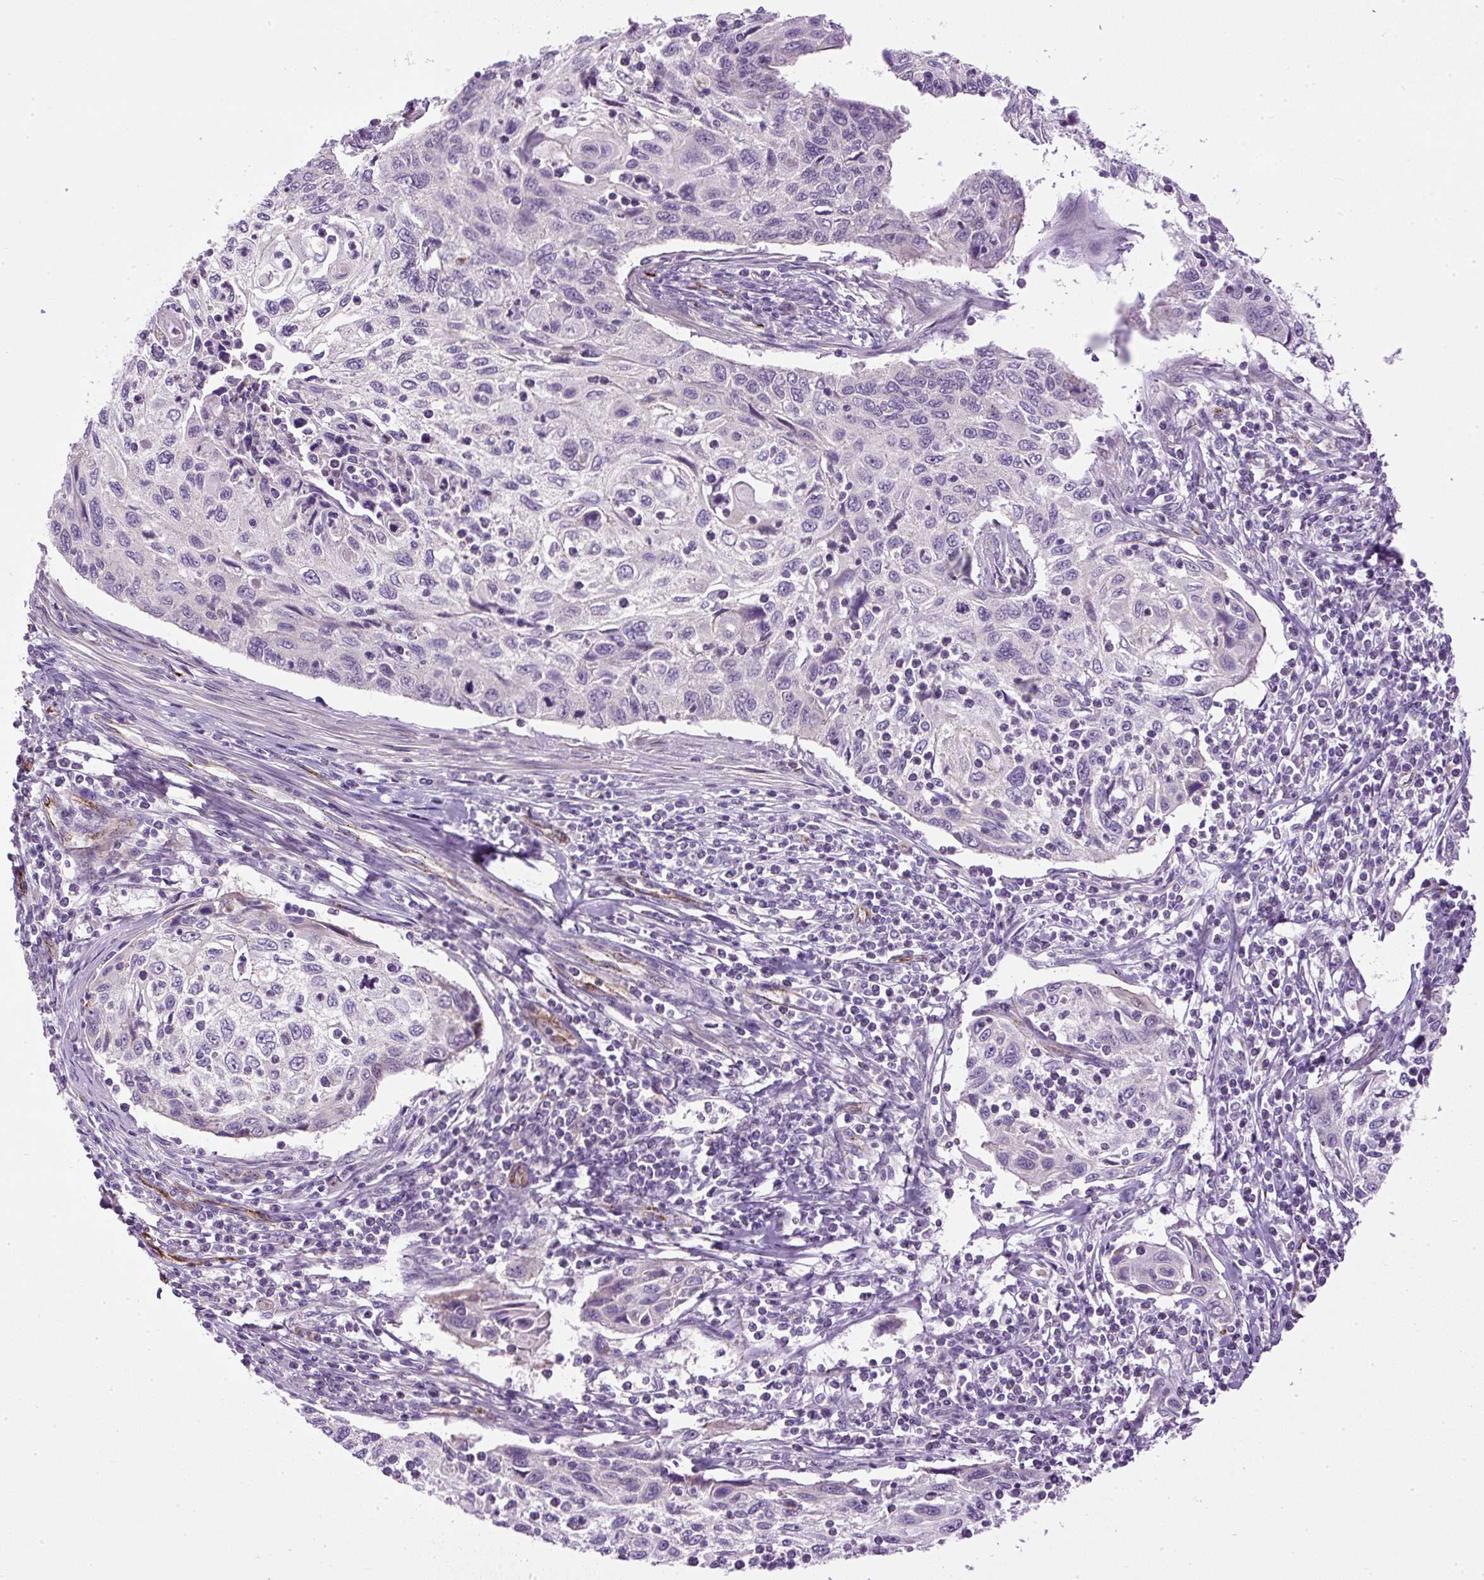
{"staining": {"intensity": "negative", "quantity": "none", "location": "none"}, "tissue": "cervical cancer", "cell_type": "Tumor cells", "image_type": "cancer", "snomed": [{"axis": "morphology", "description": "Squamous cell carcinoma, NOS"}, {"axis": "topography", "description": "Cervix"}], "caption": "High magnification brightfield microscopy of cervical cancer stained with DAB (3,3'-diaminobenzidine) (brown) and counterstained with hematoxylin (blue): tumor cells show no significant staining.", "gene": "LEFTY2", "patient": {"sex": "female", "age": 70}}